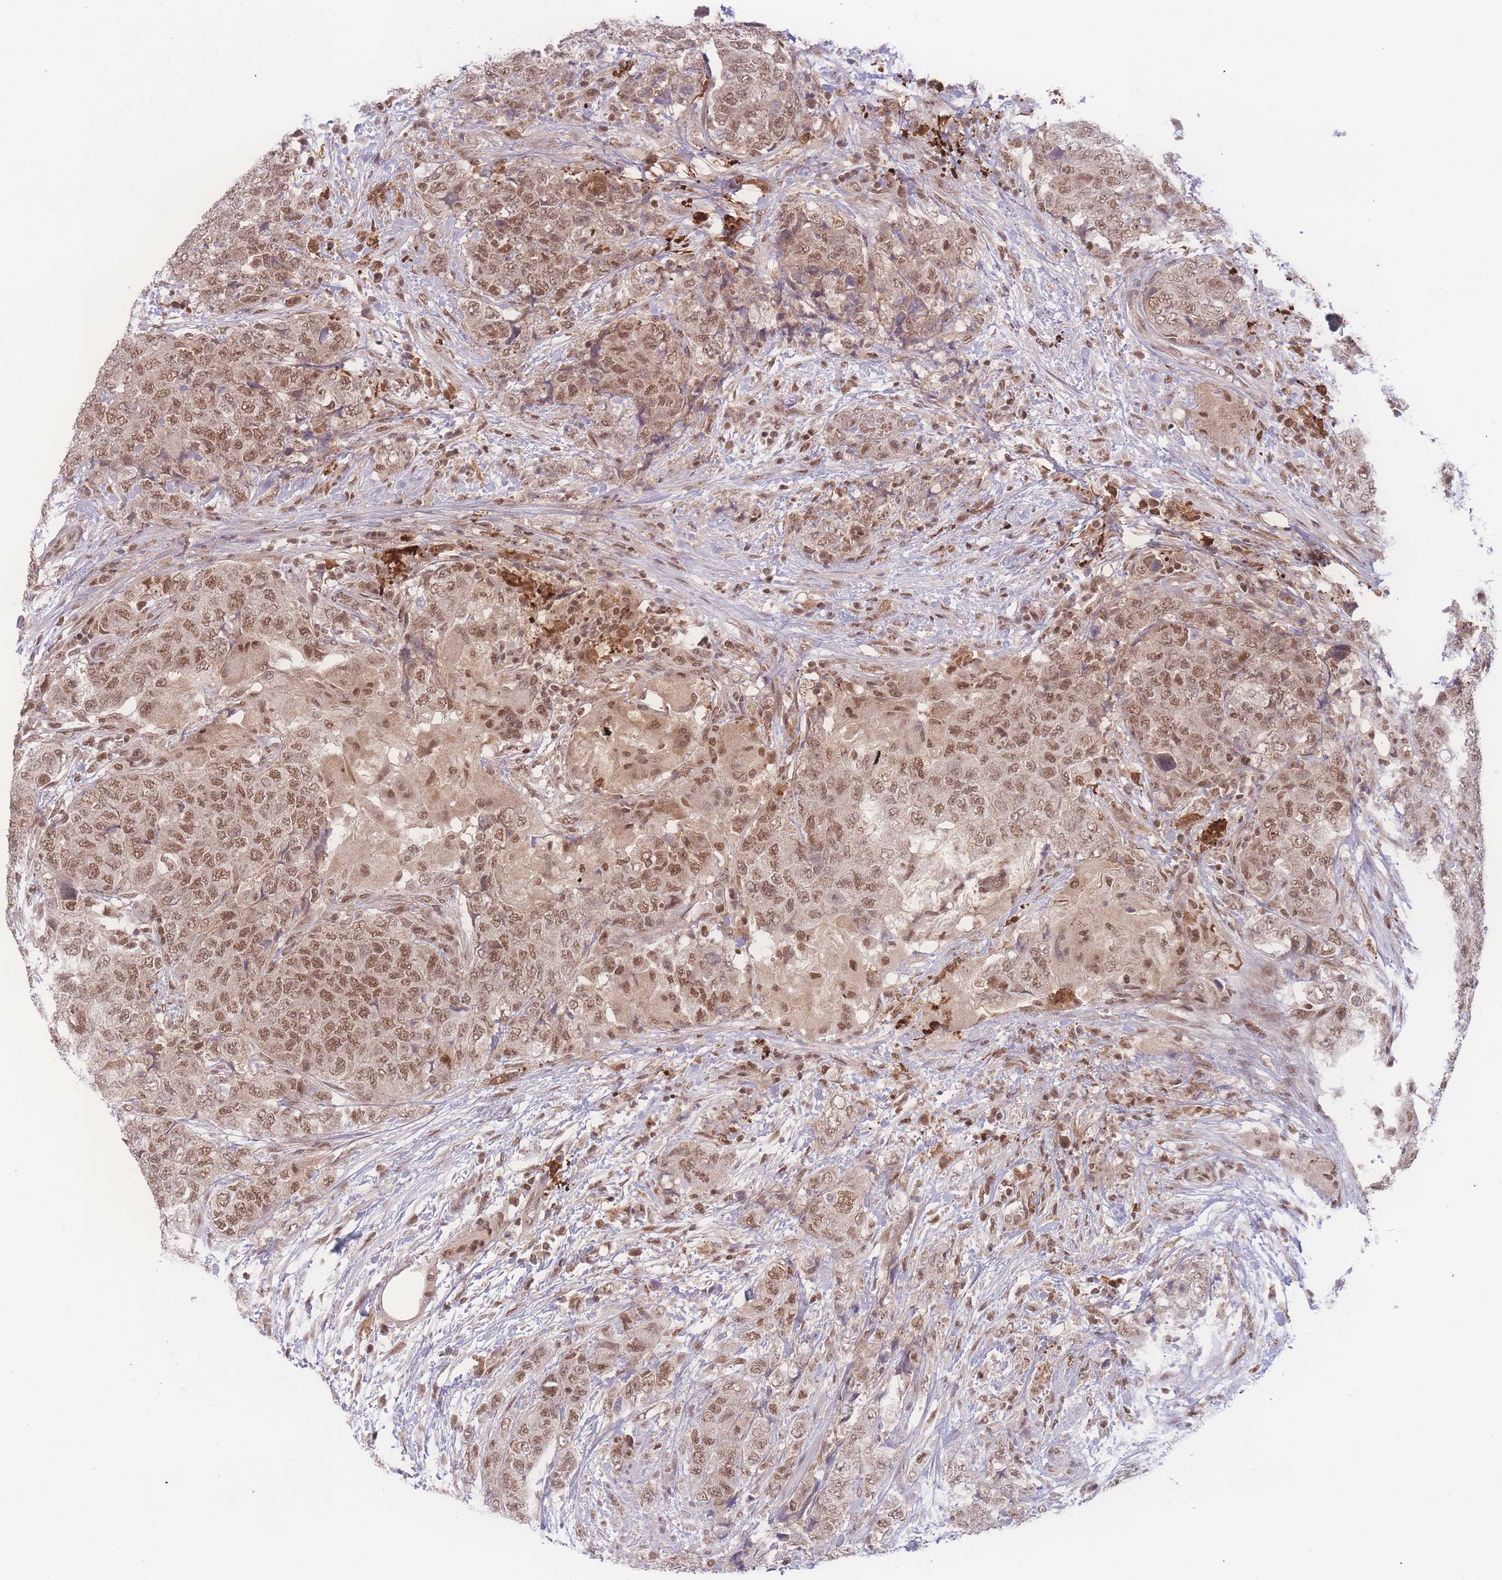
{"staining": {"intensity": "moderate", "quantity": ">75%", "location": "nuclear"}, "tissue": "urothelial cancer", "cell_type": "Tumor cells", "image_type": "cancer", "snomed": [{"axis": "morphology", "description": "Urothelial carcinoma, High grade"}, {"axis": "topography", "description": "Urinary bladder"}], "caption": "An immunohistochemistry histopathology image of neoplastic tissue is shown. Protein staining in brown highlights moderate nuclear positivity in urothelial carcinoma (high-grade) within tumor cells.", "gene": "RAVER1", "patient": {"sex": "female", "age": 78}}